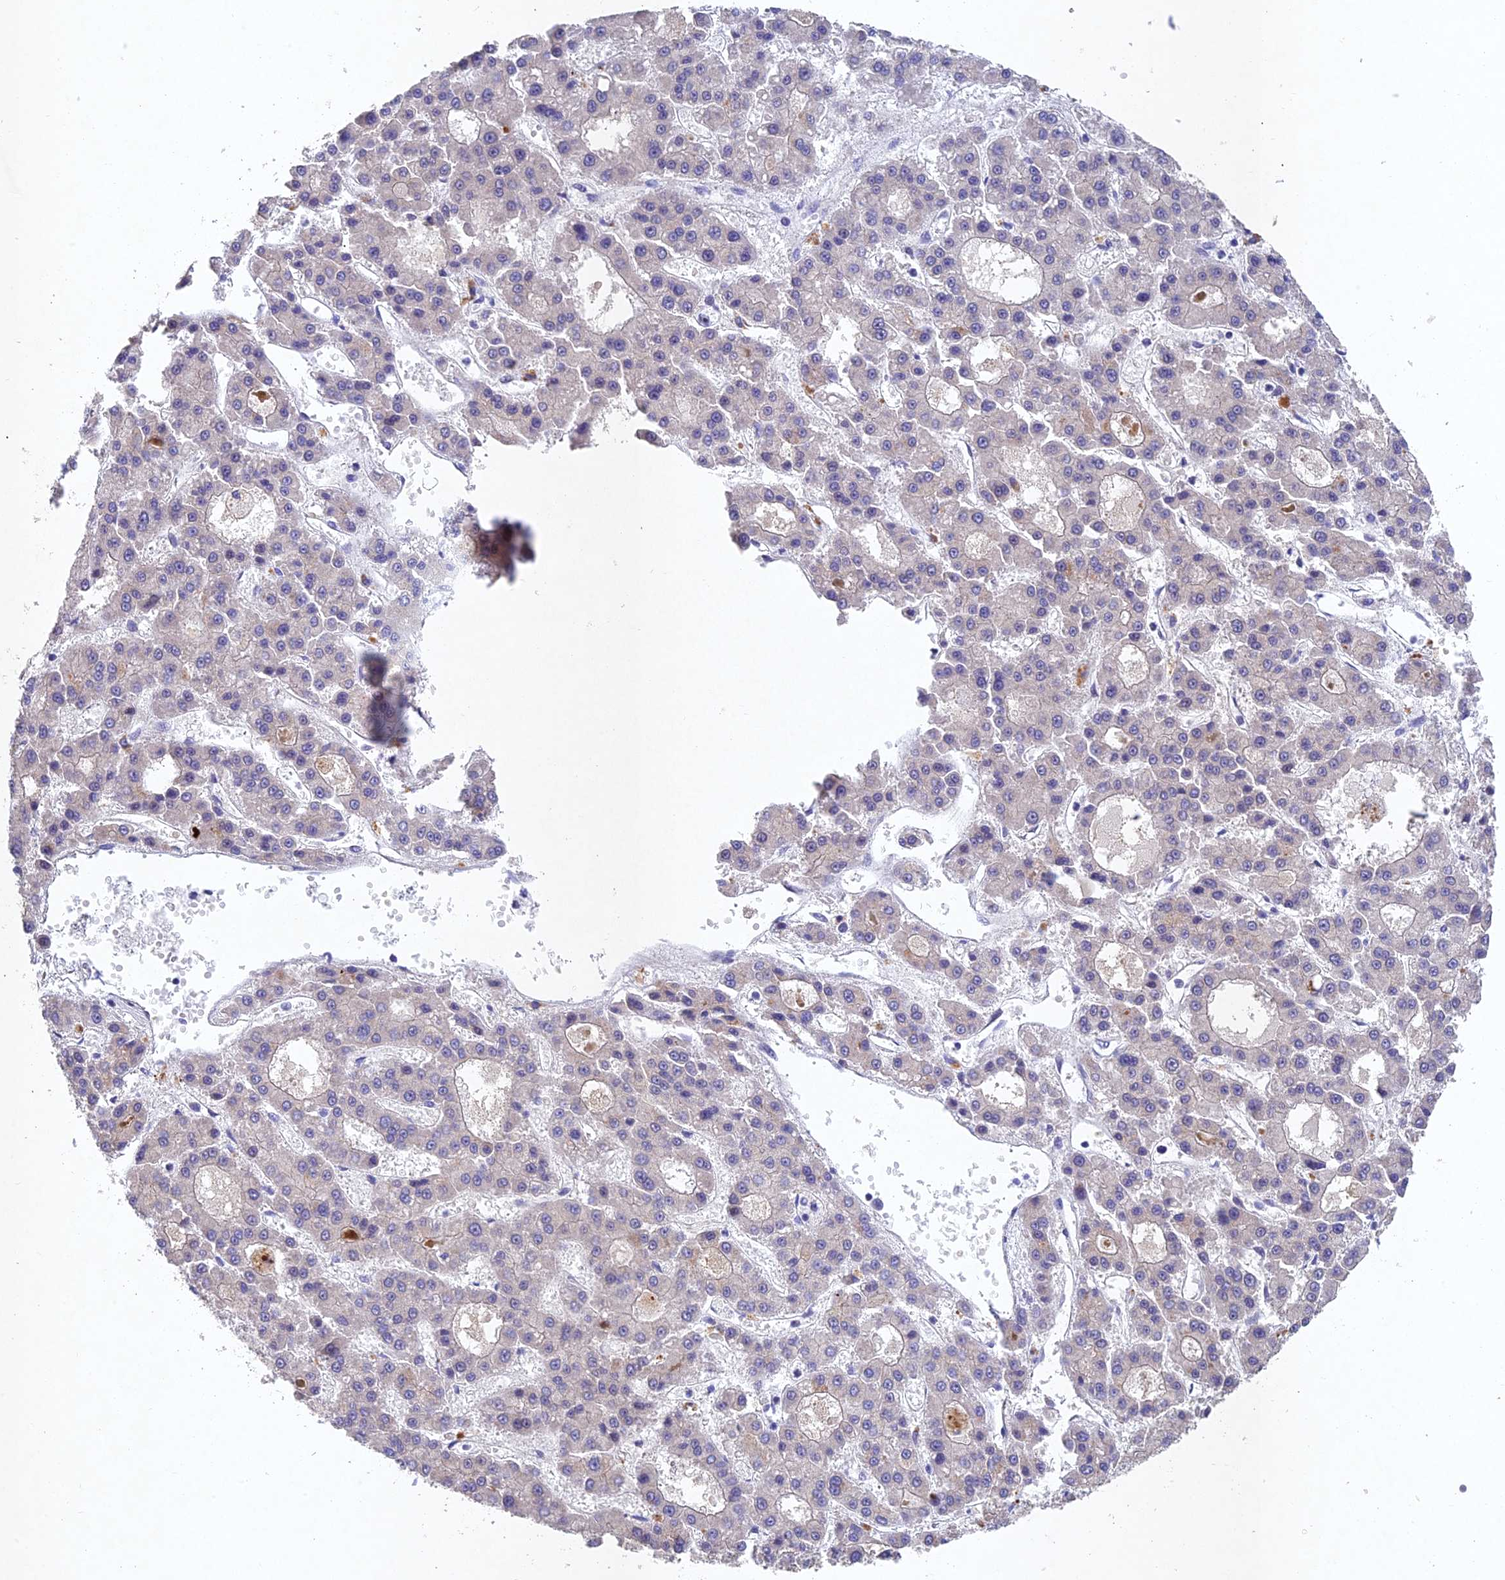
{"staining": {"intensity": "weak", "quantity": "<25%", "location": "cytoplasmic/membranous"}, "tissue": "liver cancer", "cell_type": "Tumor cells", "image_type": "cancer", "snomed": [{"axis": "morphology", "description": "Carcinoma, Hepatocellular, NOS"}, {"axis": "topography", "description": "Liver"}], "caption": "The histopathology image reveals no significant expression in tumor cells of liver hepatocellular carcinoma. (Immunohistochemistry (ihc), brightfield microscopy, high magnification).", "gene": "NSMCE1", "patient": {"sex": "male", "age": 70}}